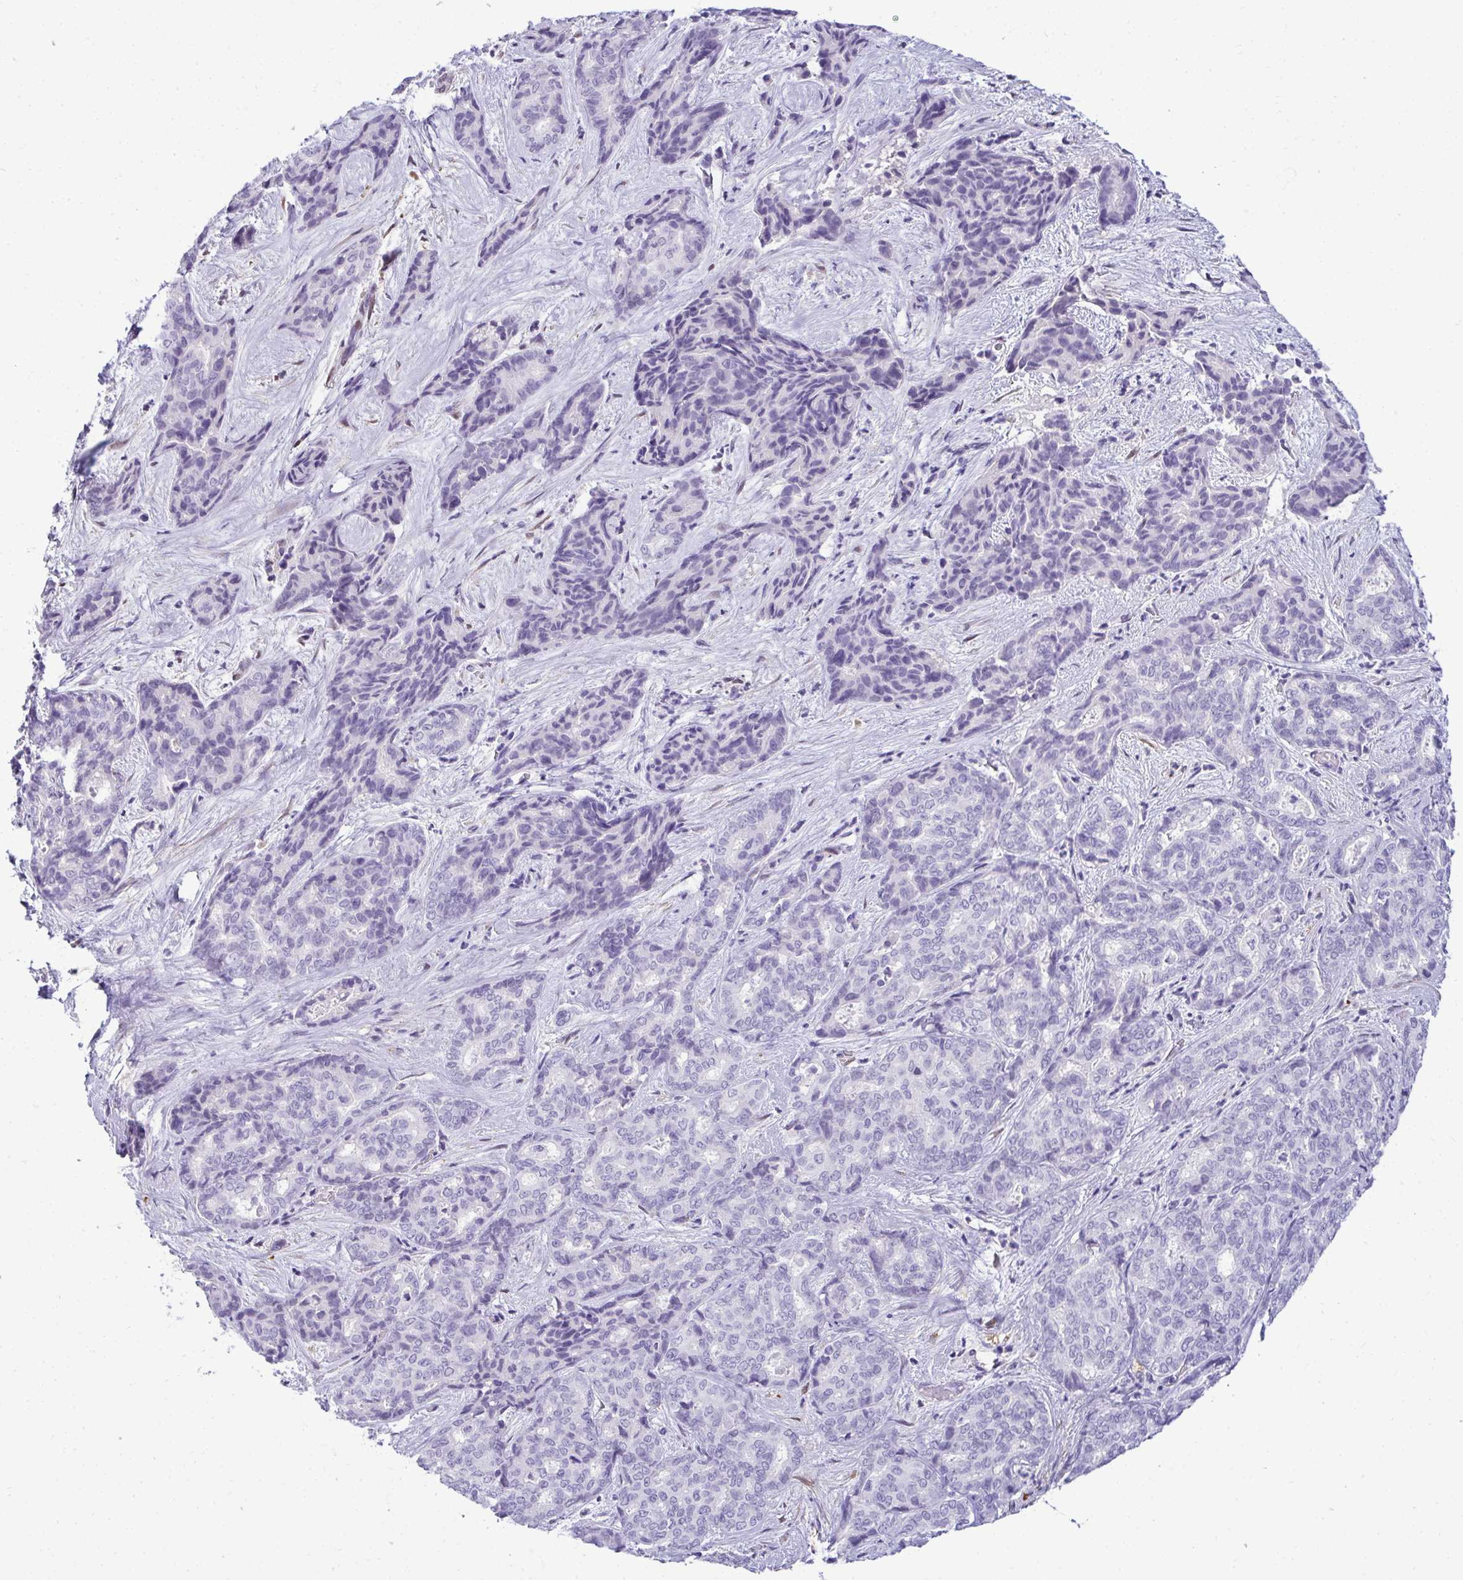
{"staining": {"intensity": "negative", "quantity": "none", "location": "none"}, "tissue": "liver cancer", "cell_type": "Tumor cells", "image_type": "cancer", "snomed": [{"axis": "morphology", "description": "Cholangiocarcinoma"}, {"axis": "topography", "description": "Liver"}], "caption": "There is no significant expression in tumor cells of liver cholangiocarcinoma.", "gene": "HSPB6", "patient": {"sex": "female", "age": 64}}